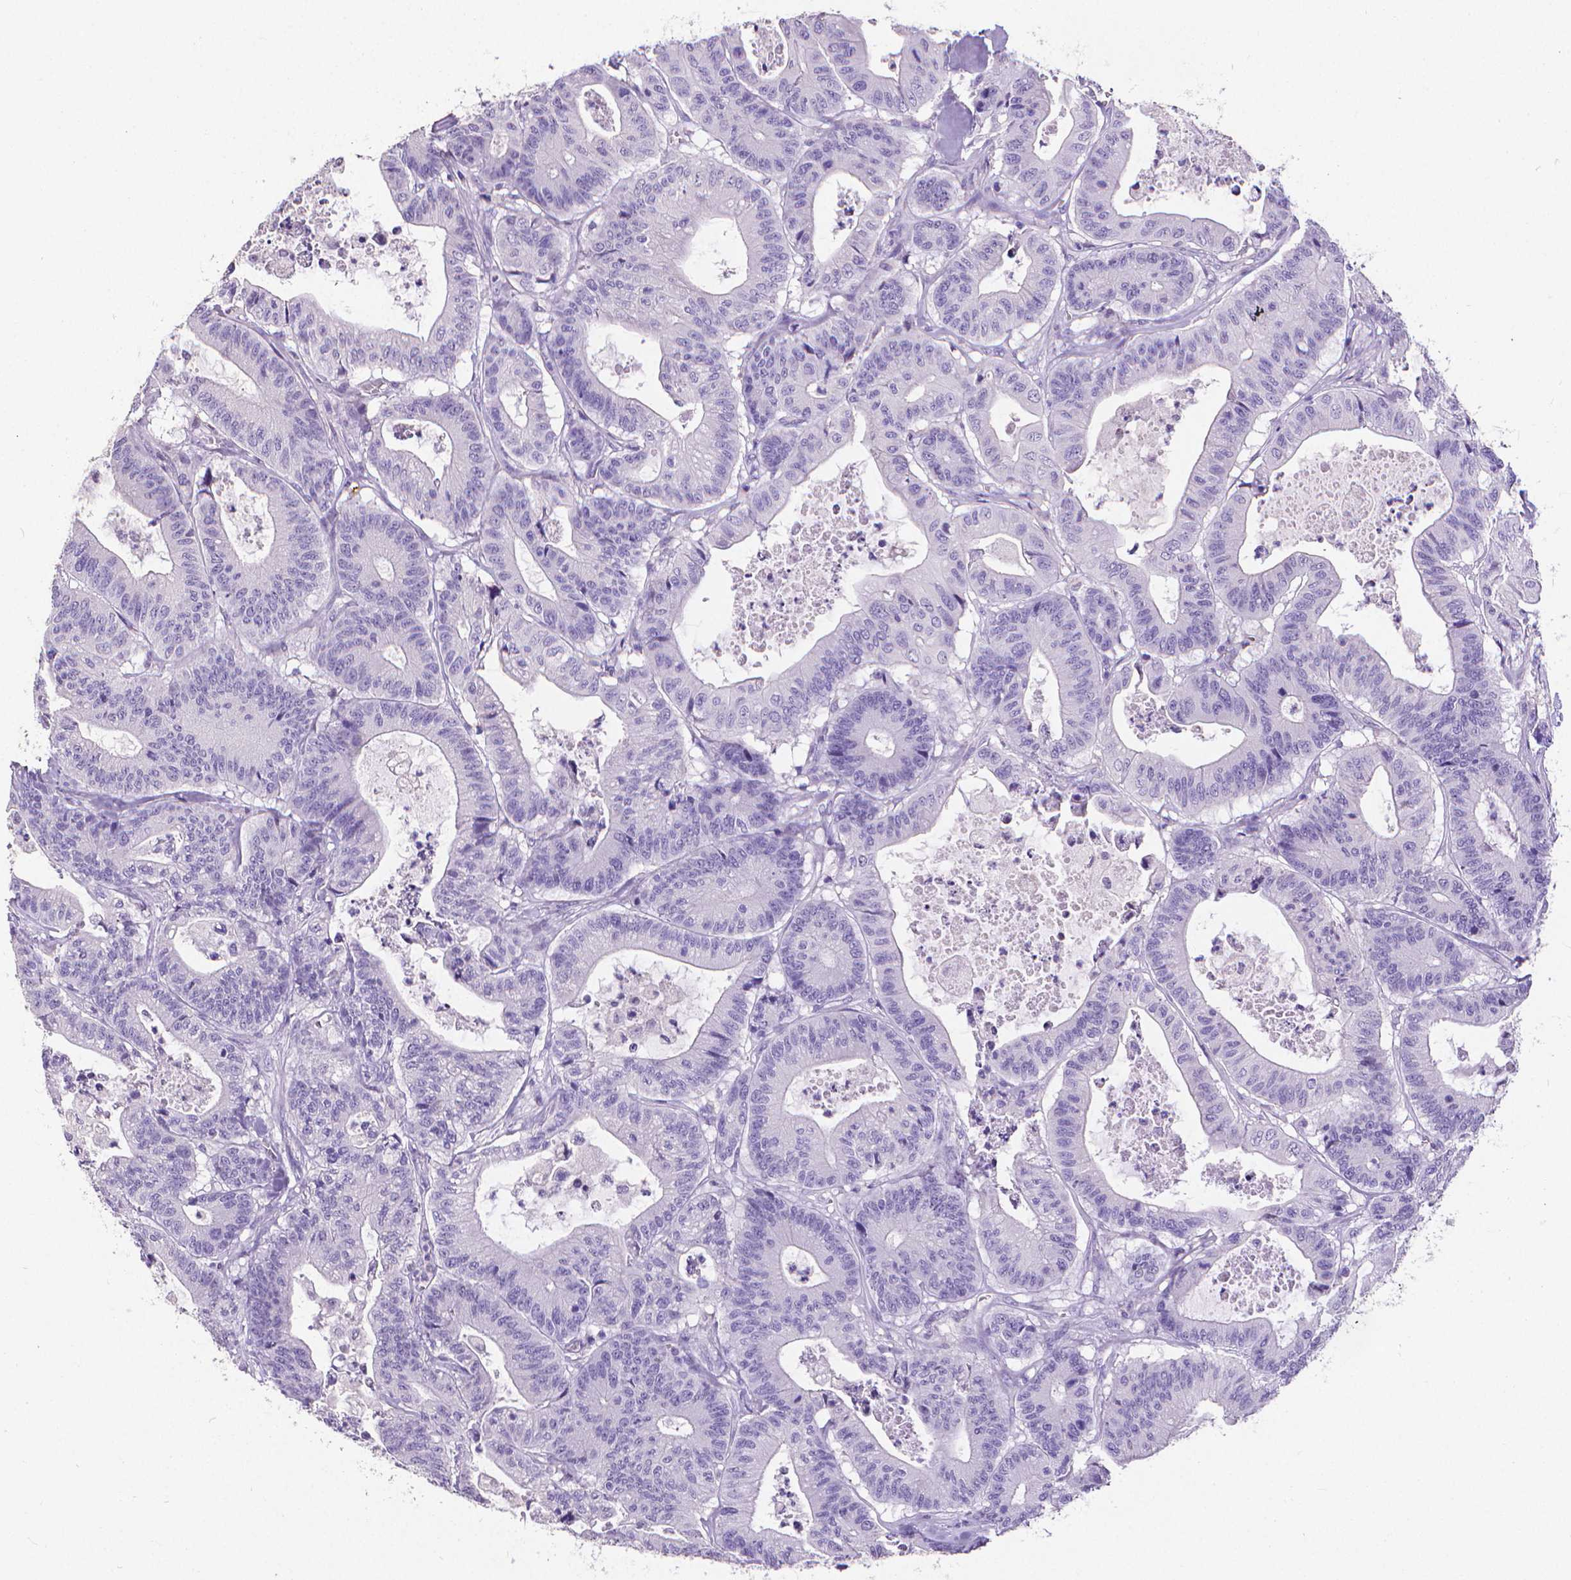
{"staining": {"intensity": "negative", "quantity": "none", "location": "none"}, "tissue": "colorectal cancer", "cell_type": "Tumor cells", "image_type": "cancer", "snomed": [{"axis": "morphology", "description": "Adenocarcinoma, NOS"}, {"axis": "topography", "description": "Colon"}], "caption": "Tumor cells are negative for protein expression in human colorectal cancer (adenocarcinoma).", "gene": "CD4", "patient": {"sex": "female", "age": 84}}